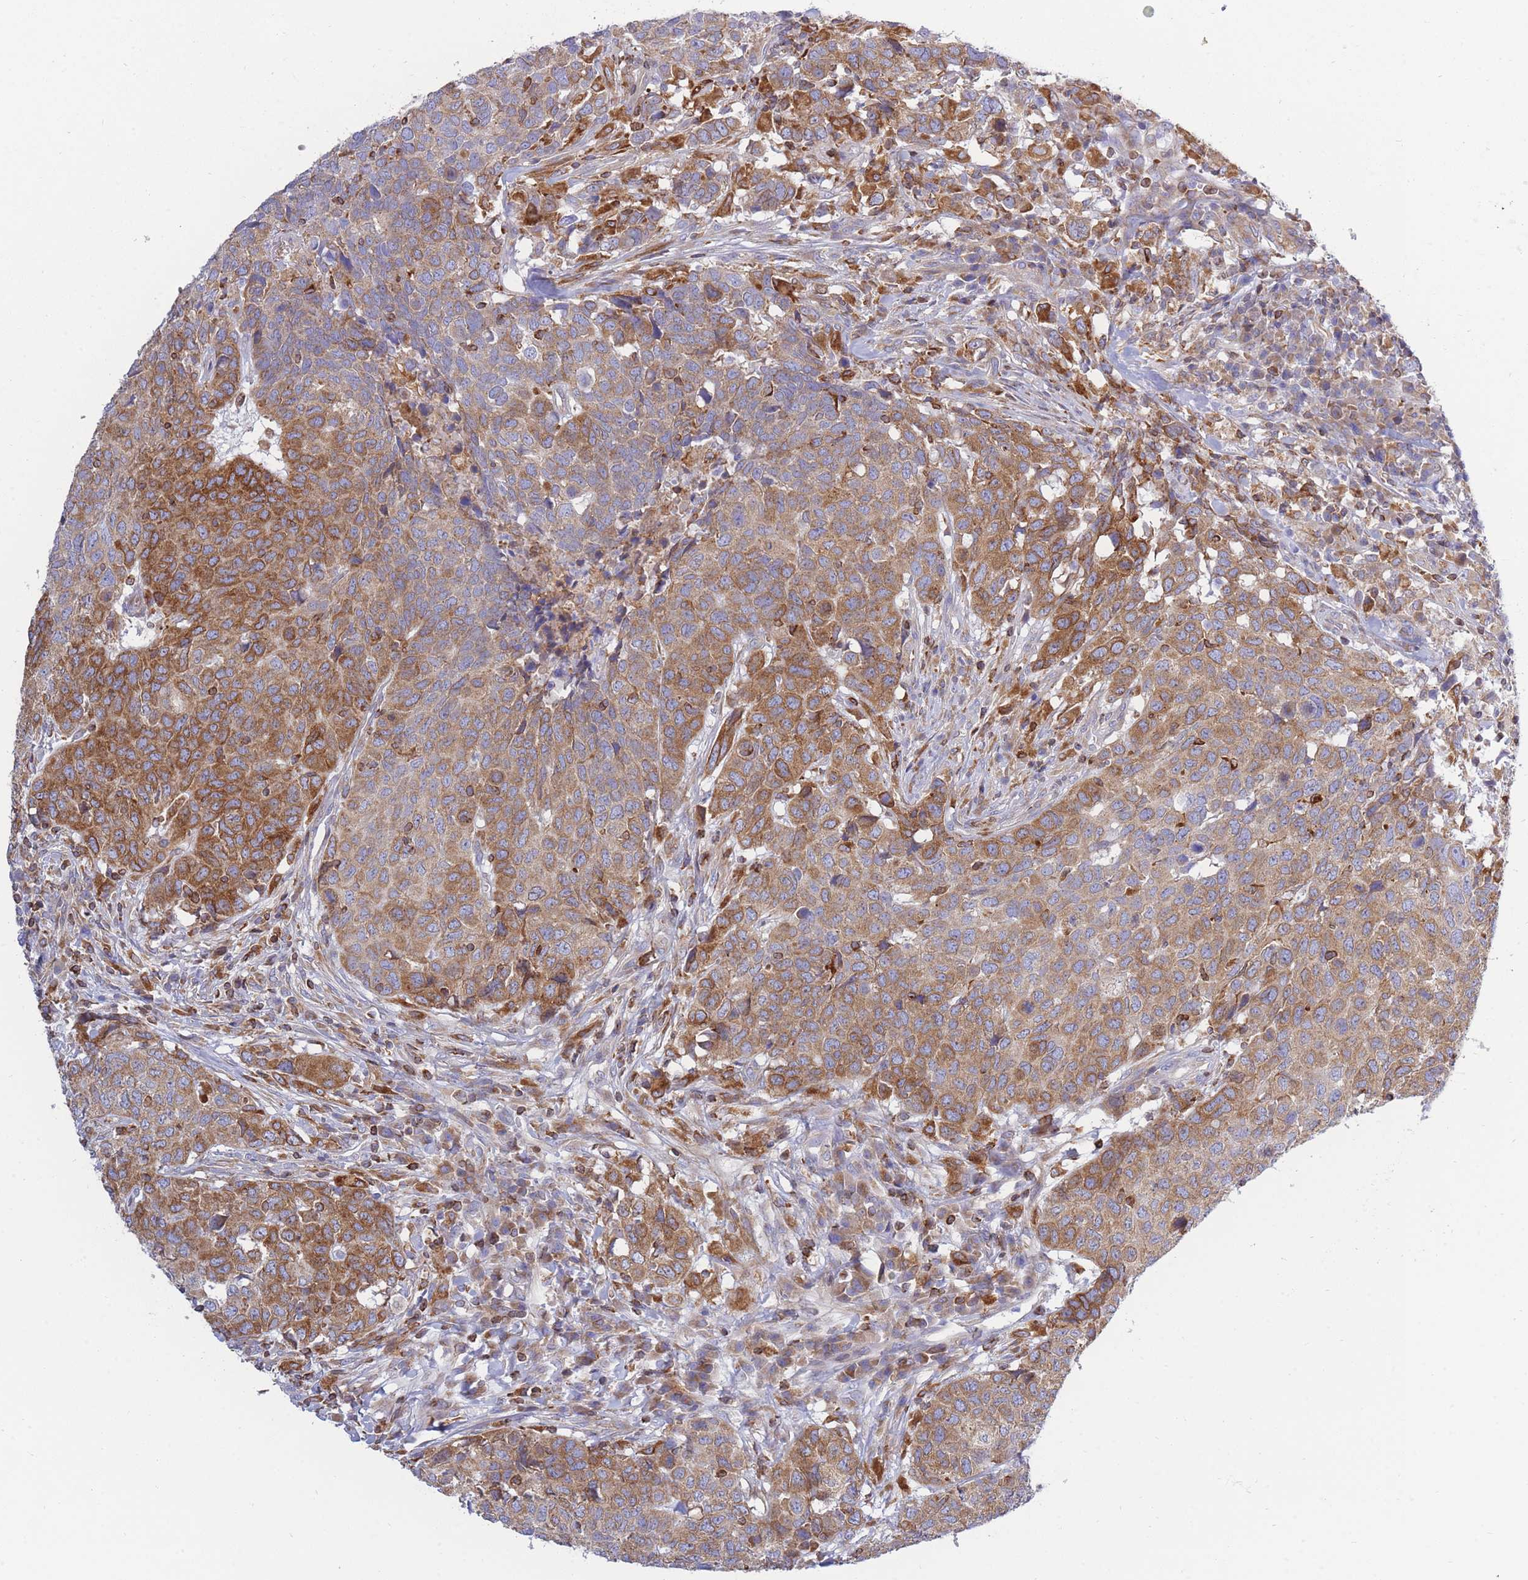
{"staining": {"intensity": "moderate", "quantity": ">75%", "location": "cytoplasmic/membranous"}, "tissue": "head and neck cancer", "cell_type": "Tumor cells", "image_type": "cancer", "snomed": [{"axis": "morphology", "description": "Normal tissue, NOS"}, {"axis": "morphology", "description": "Squamous cell carcinoma, NOS"}, {"axis": "topography", "description": "Skeletal muscle"}, {"axis": "topography", "description": "Vascular tissue"}, {"axis": "topography", "description": "Peripheral nerve tissue"}, {"axis": "topography", "description": "Head-Neck"}], "caption": "A brown stain highlights moderate cytoplasmic/membranous staining of a protein in human squamous cell carcinoma (head and neck) tumor cells.", "gene": "REM1", "patient": {"sex": "male", "age": 66}}